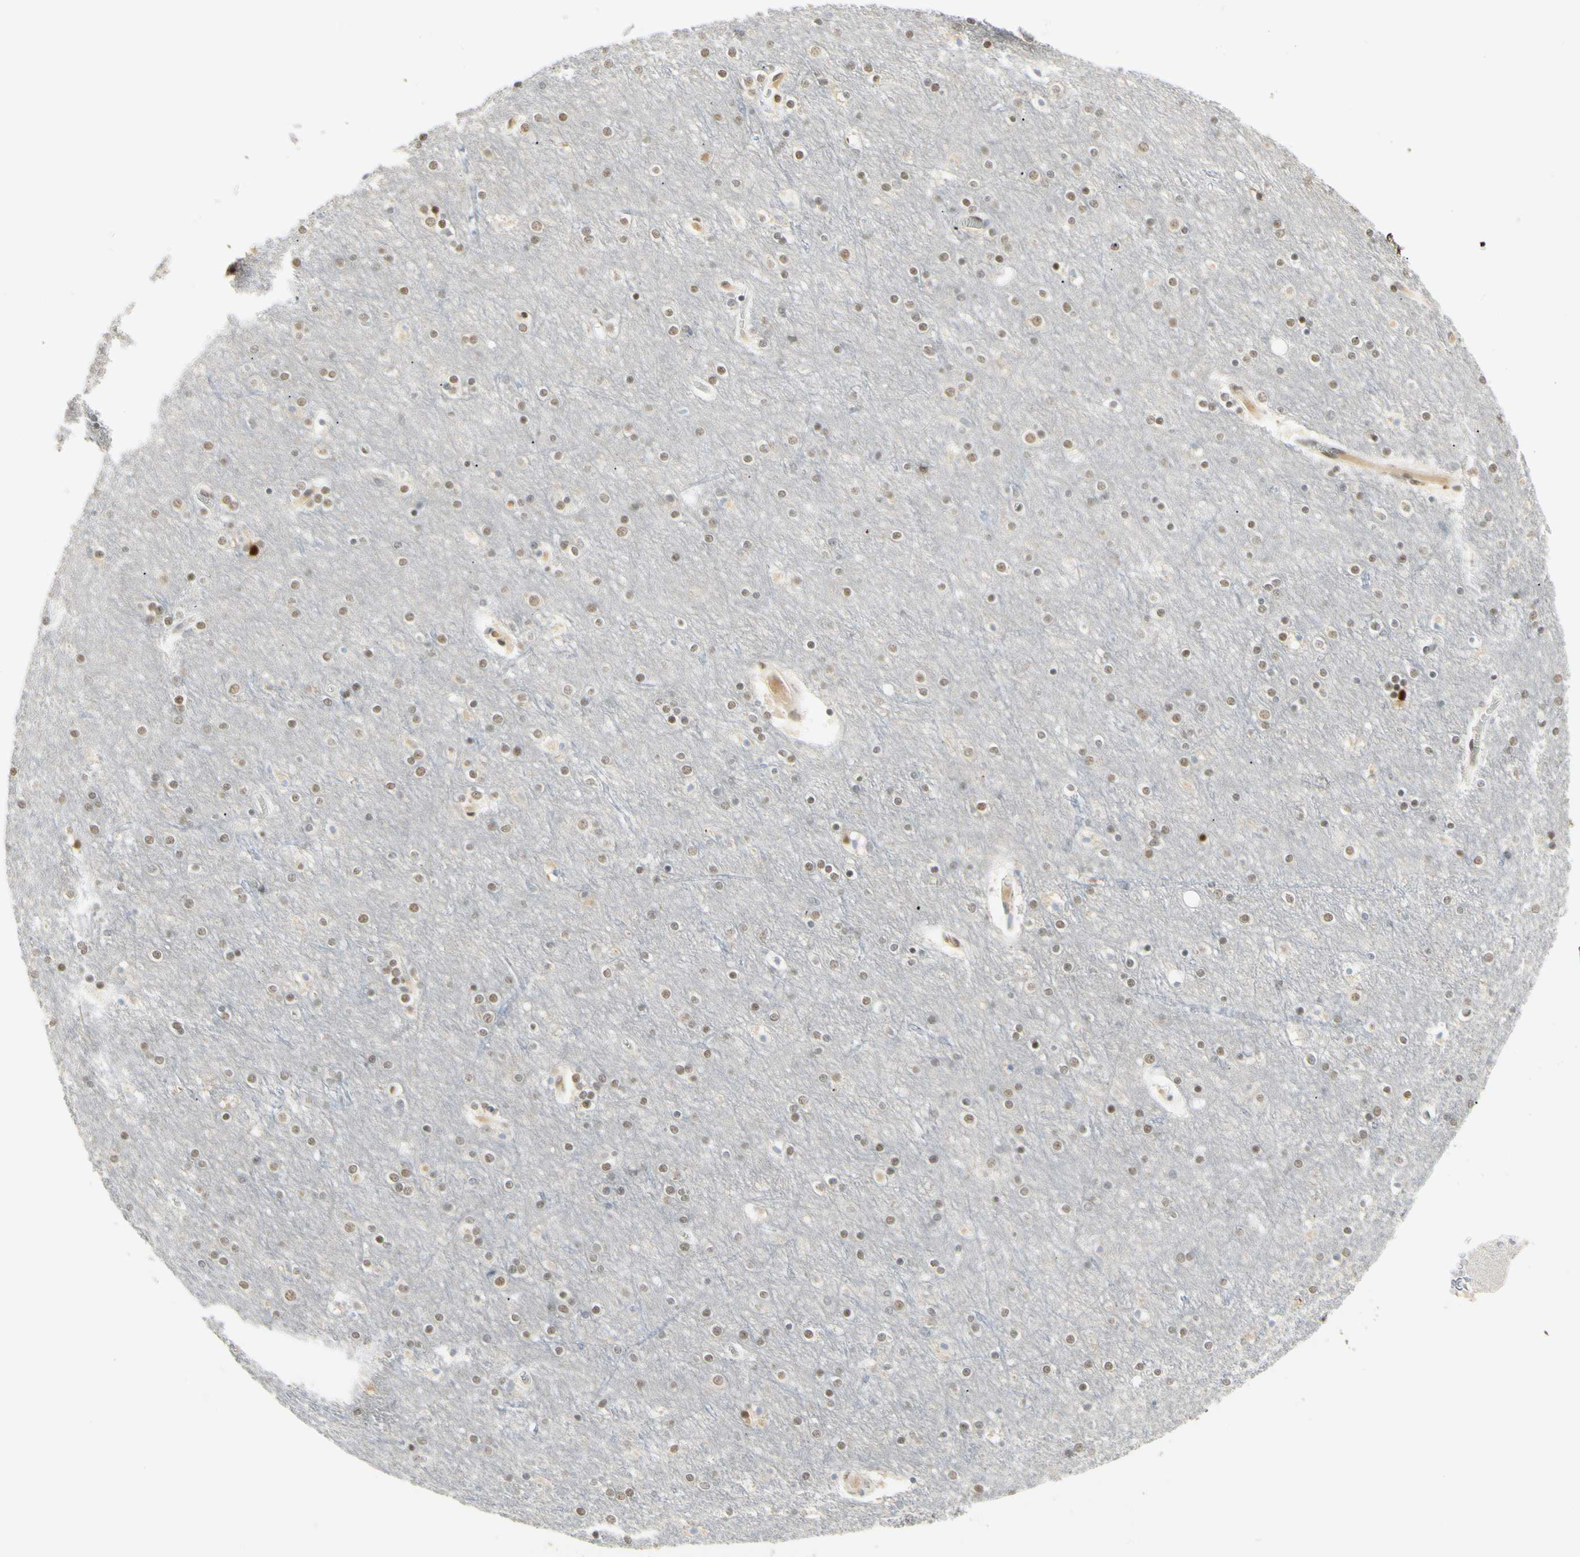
{"staining": {"intensity": "negative", "quantity": "none", "location": "none"}, "tissue": "cerebral cortex", "cell_type": "Endothelial cells", "image_type": "normal", "snomed": [{"axis": "morphology", "description": "Normal tissue, NOS"}, {"axis": "topography", "description": "Cerebral cortex"}], "caption": "Immunohistochemistry micrograph of normal cerebral cortex stained for a protein (brown), which shows no expression in endothelial cells.", "gene": "ATXN1", "patient": {"sex": "female", "age": 54}}